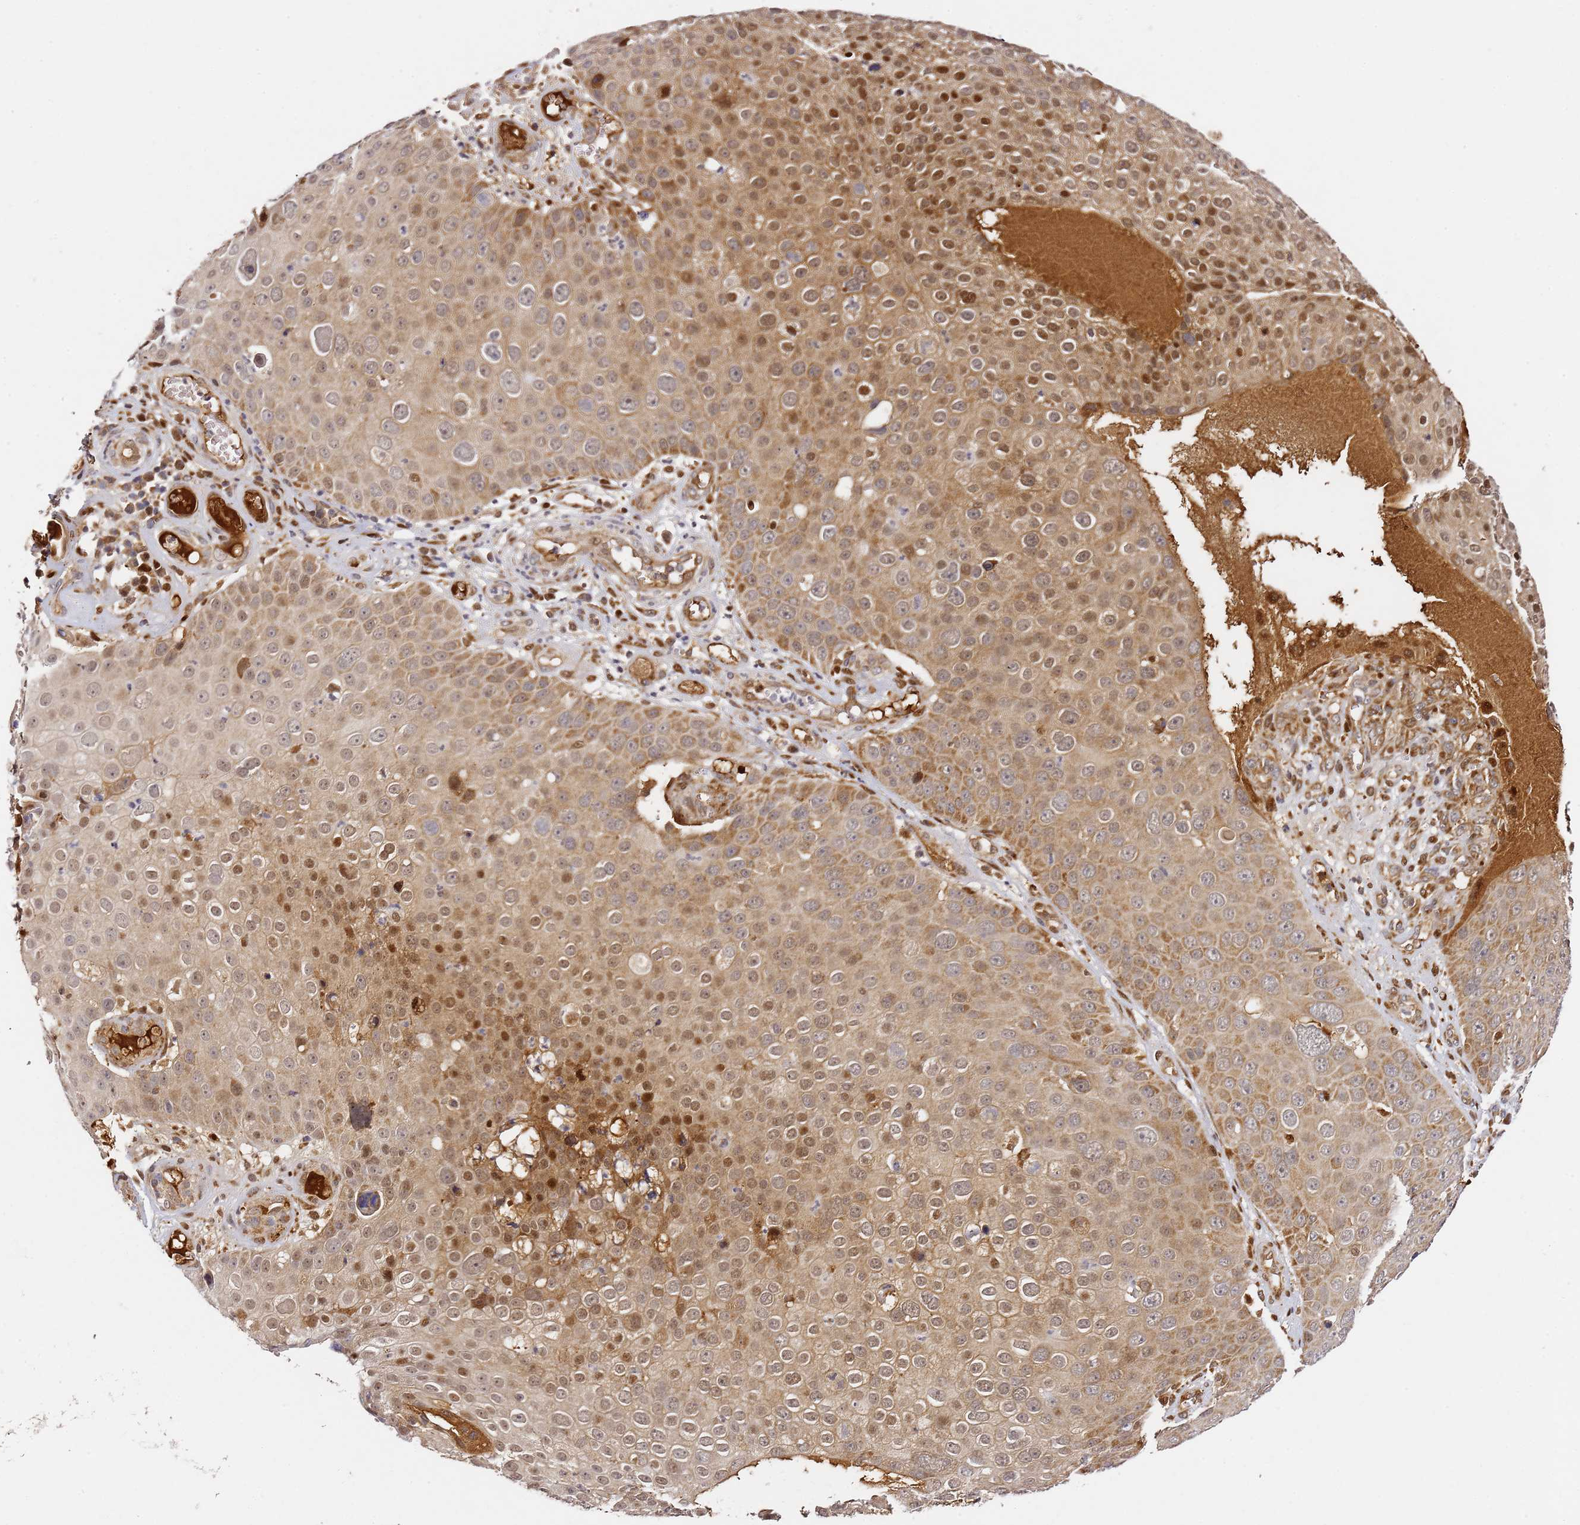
{"staining": {"intensity": "moderate", "quantity": ">75%", "location": "cytoplasmic/membranous,nuclear"}, "tissue": "skin cancer", "cell_type": "Tumor cells", "image_type": "cancer", "snomed": [{"axis": "morphology", "description": "Squamous cell carcinoma, NOS"}, {"axis": "topography", "description": "Skin"}], "caption": "Protein expression analysis of human skin squamous cell carcinoma reveals moderate cytoplasmic/membranous and nuclear expression in about >75% of tumor cells.", "gene": "SMOX", "patient": {"sex": "male", "age": 71}}